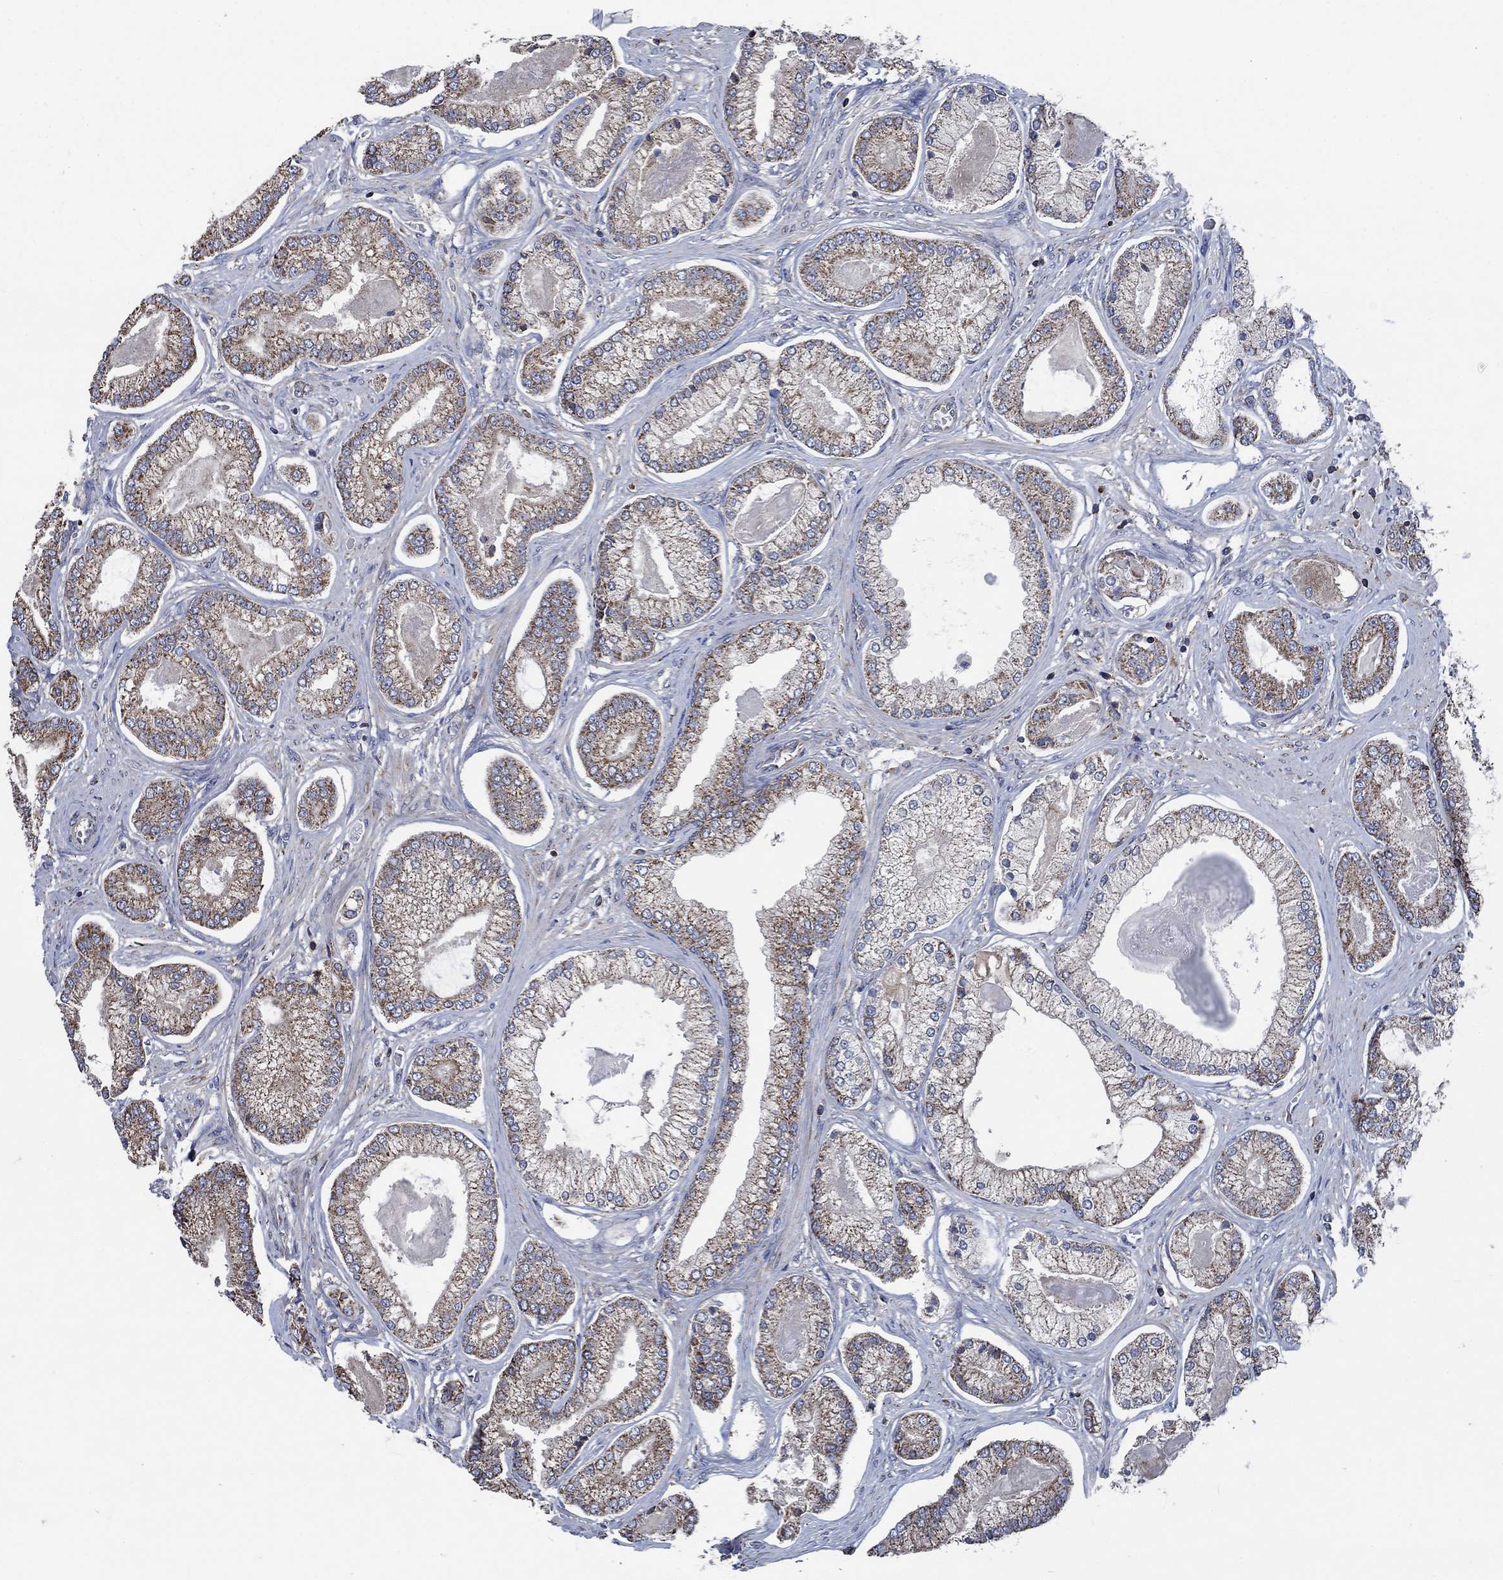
{"staining": {"intensity": "moderate", "quantity": "25%-75%", "location": "cytoplasmic/membranous"}, "tissue": "prostate cancer", "cell_type": "Tumor cells", "image_type": "cancer", "snomed": [{"axis": "morphology", "description": "Adenocarcinoma, Low grade"}, {"axis": "topography", "description": "Prostate"}], "caption": "This histopathology image displays immunohistochemistry staining of prostate cancer (adenocarcinoma (low-grade)), with medium moderate cytoplasmic/membranous staining in about 25%-75% of tumor cells.", "gene": "STXBP6", "patient": {"sex": "male", "age": 57}}